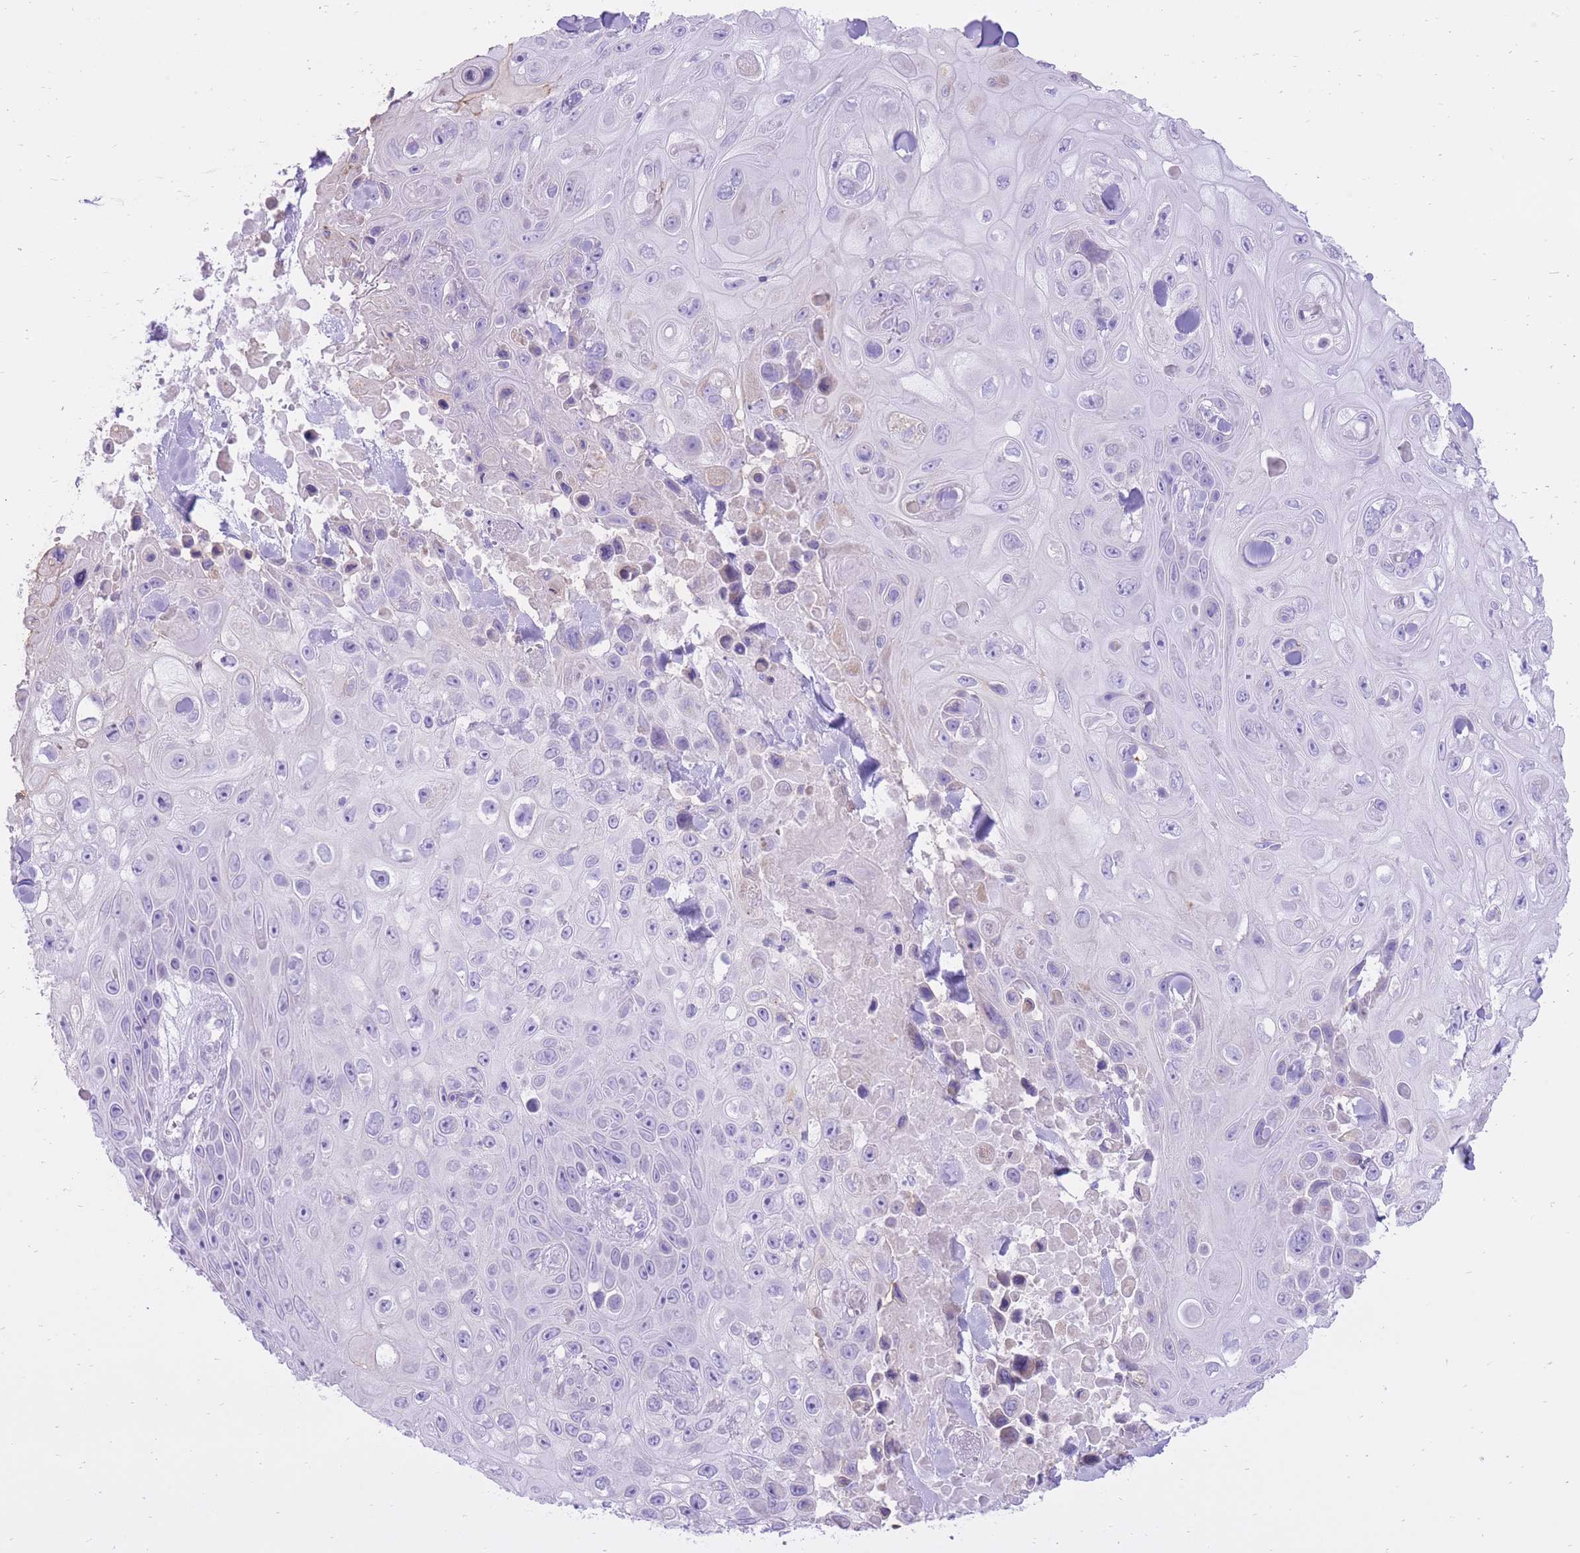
{"staining": {"intensity": "negative", "quantity": "none", "location": "none"}, "tissue": "skin cancer", "cell_type": "Tumor cells", "image_type": "cancer", "snomed": [{"axis": "morphology", "description": "Squamous cell carcinoma, NOS"}, {"axis": "topography", "description": "Skin"}], "caption": "The photomicrograph displays no staining of tumor cells in skin squamous cell carcinoma. The staining was performed using DAB (3,3'-diaminobenzidine) to visualize the protein expression in brown, while the nuclei were stained in blue with hematoxylin (Magnification: 20x).", "gene": "SLC4A4", "patient": {"sex": "male", "age": 82}}